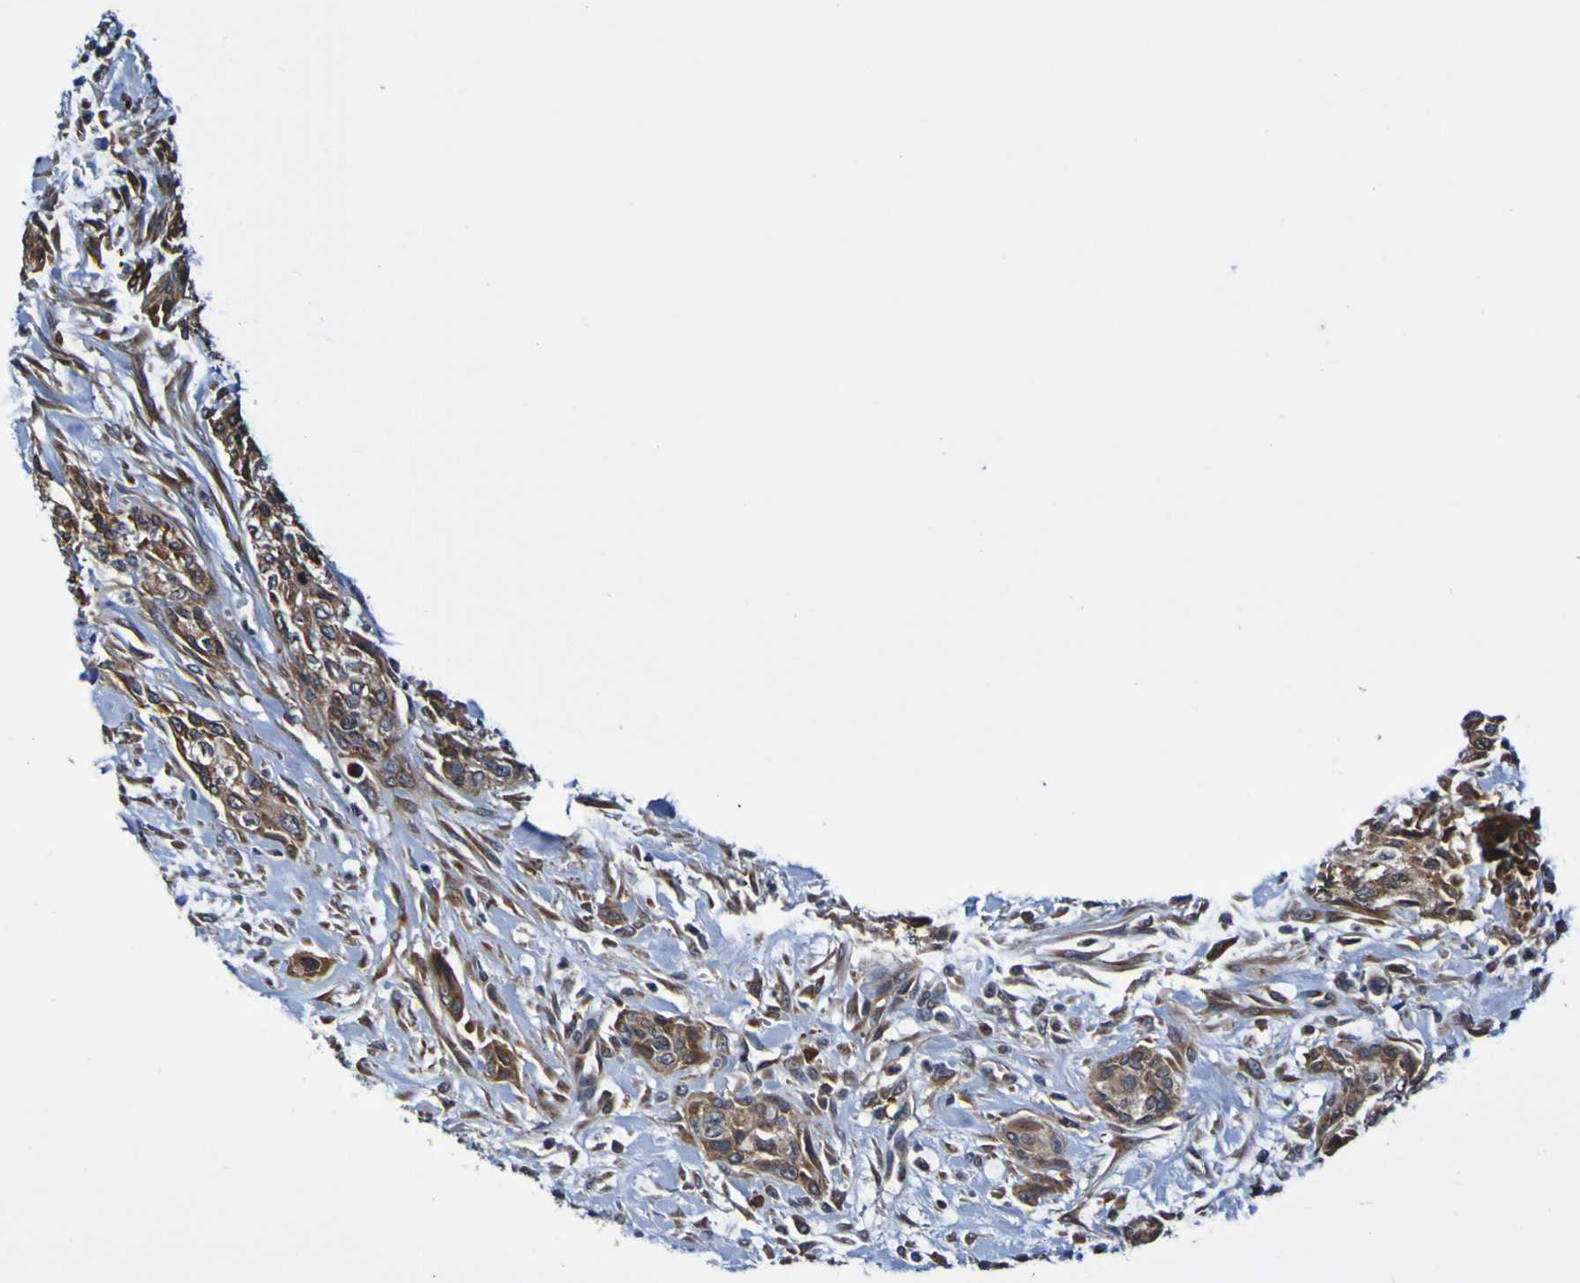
{"staining": {"intensity": "moderate", "quantity": ">75%", "location": "cytoplasmic/membranous"}, "tissue": "urothelial cancer", "cell_type": "Tumor cells", "image_type": "cancer", "snomed": [{"axis": "morphology", "description": "Urothelial carcinoma, High grade"}, {"axis": "topography", "description": "Urinary bladder"}], "caption": "There is medium levels of moderate cytoplasmic/membranous staining in tumor cells of urothelial carcinoma (high-grade), as demonstrated by immunohistochemical staining (brown color).", "gene": "AXIN1", "patient": {"sex": "male", "age": 35}}